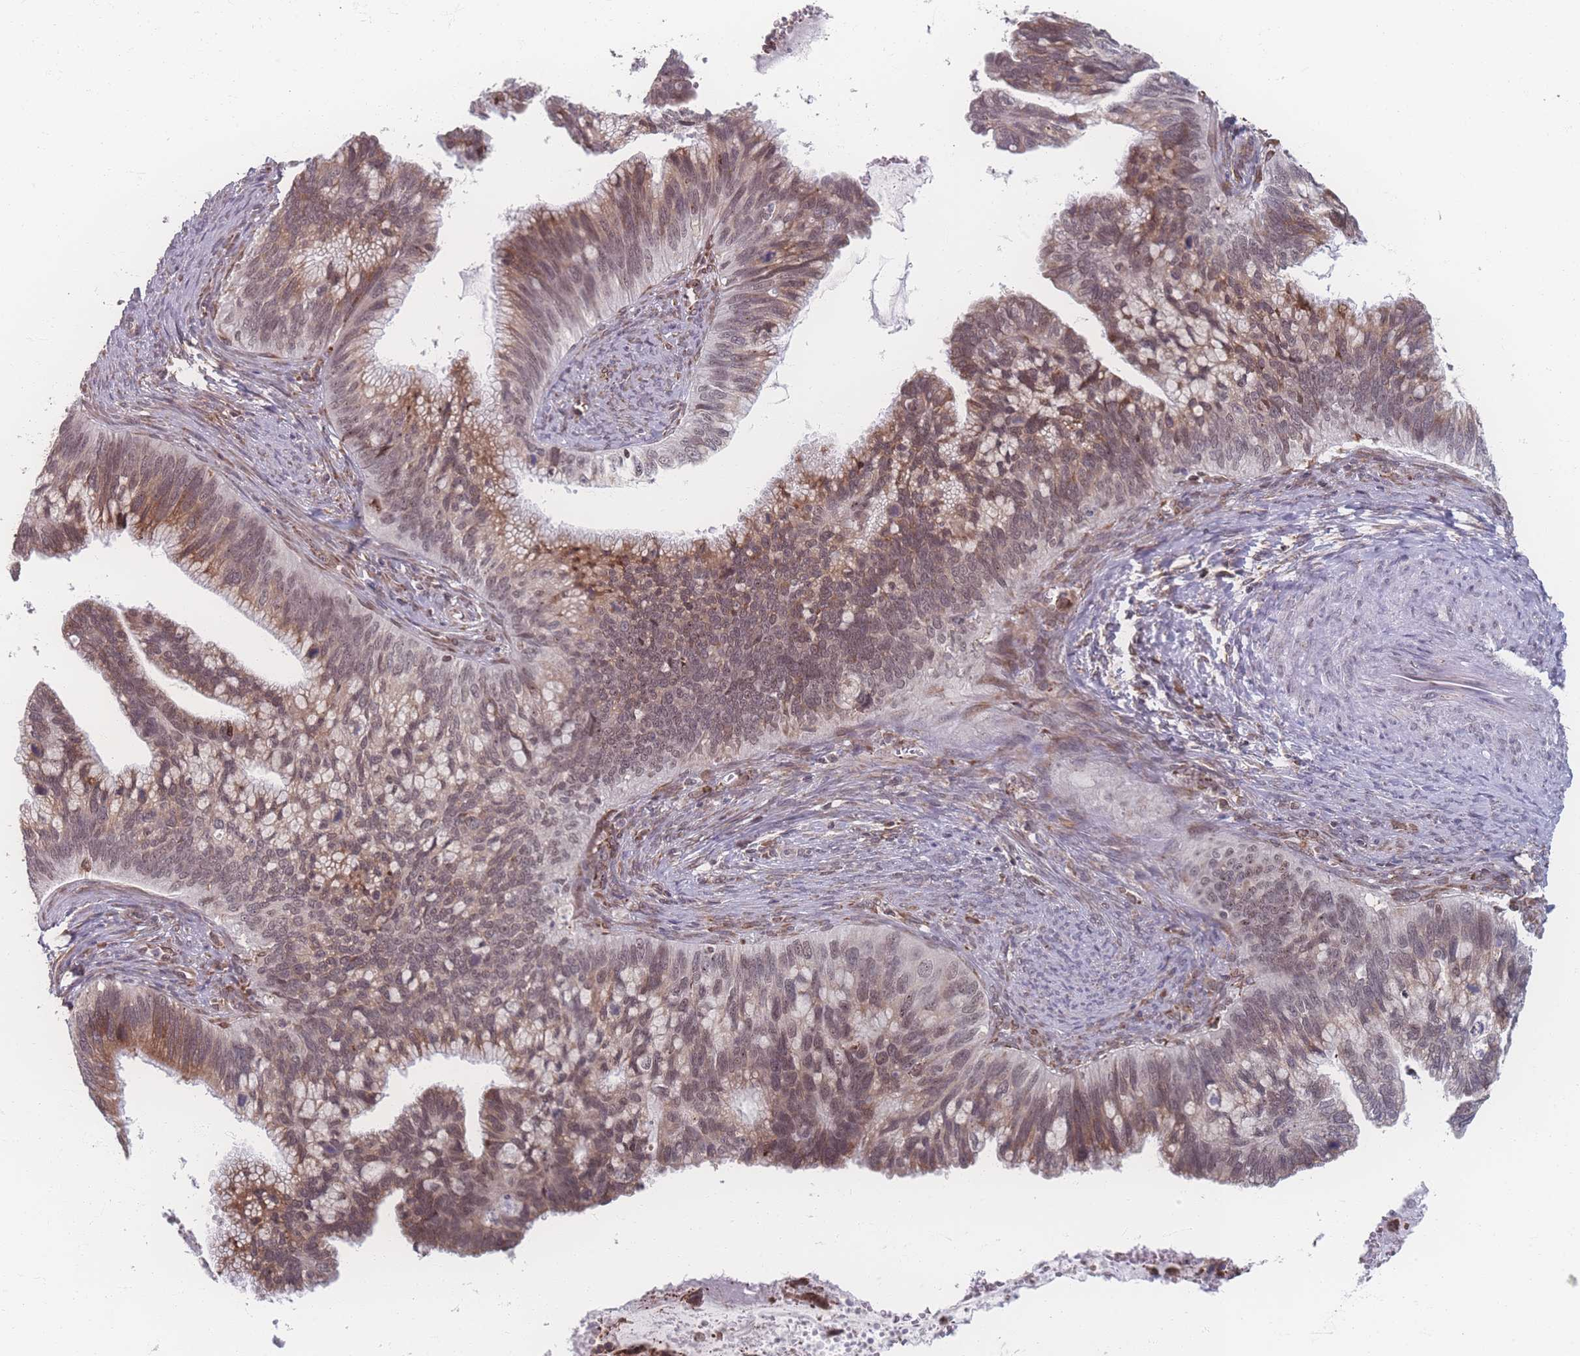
{"staining": {"intensity": "moderate", "quantity": "25%-75%", "location": "cytoplasmic/membranous,nuclear"}, "tissue": "cervical cancer", "cell_type": "Tumor cells", "image_type": "cancer", "snomed": [{"axis": "morphology", "description": "Adenocarcinoma, NOS"}, {"axis": "topography", "description": "Cervix"}], "caption": "A micrograph of human cervical adenocarcinoma stained for a protein shows moderate cytoplasmic/membranous and nuclear brown staining in tumor cells.", "gene": "ZC3H13", "patient": {"sex": "female", "age": 42}}